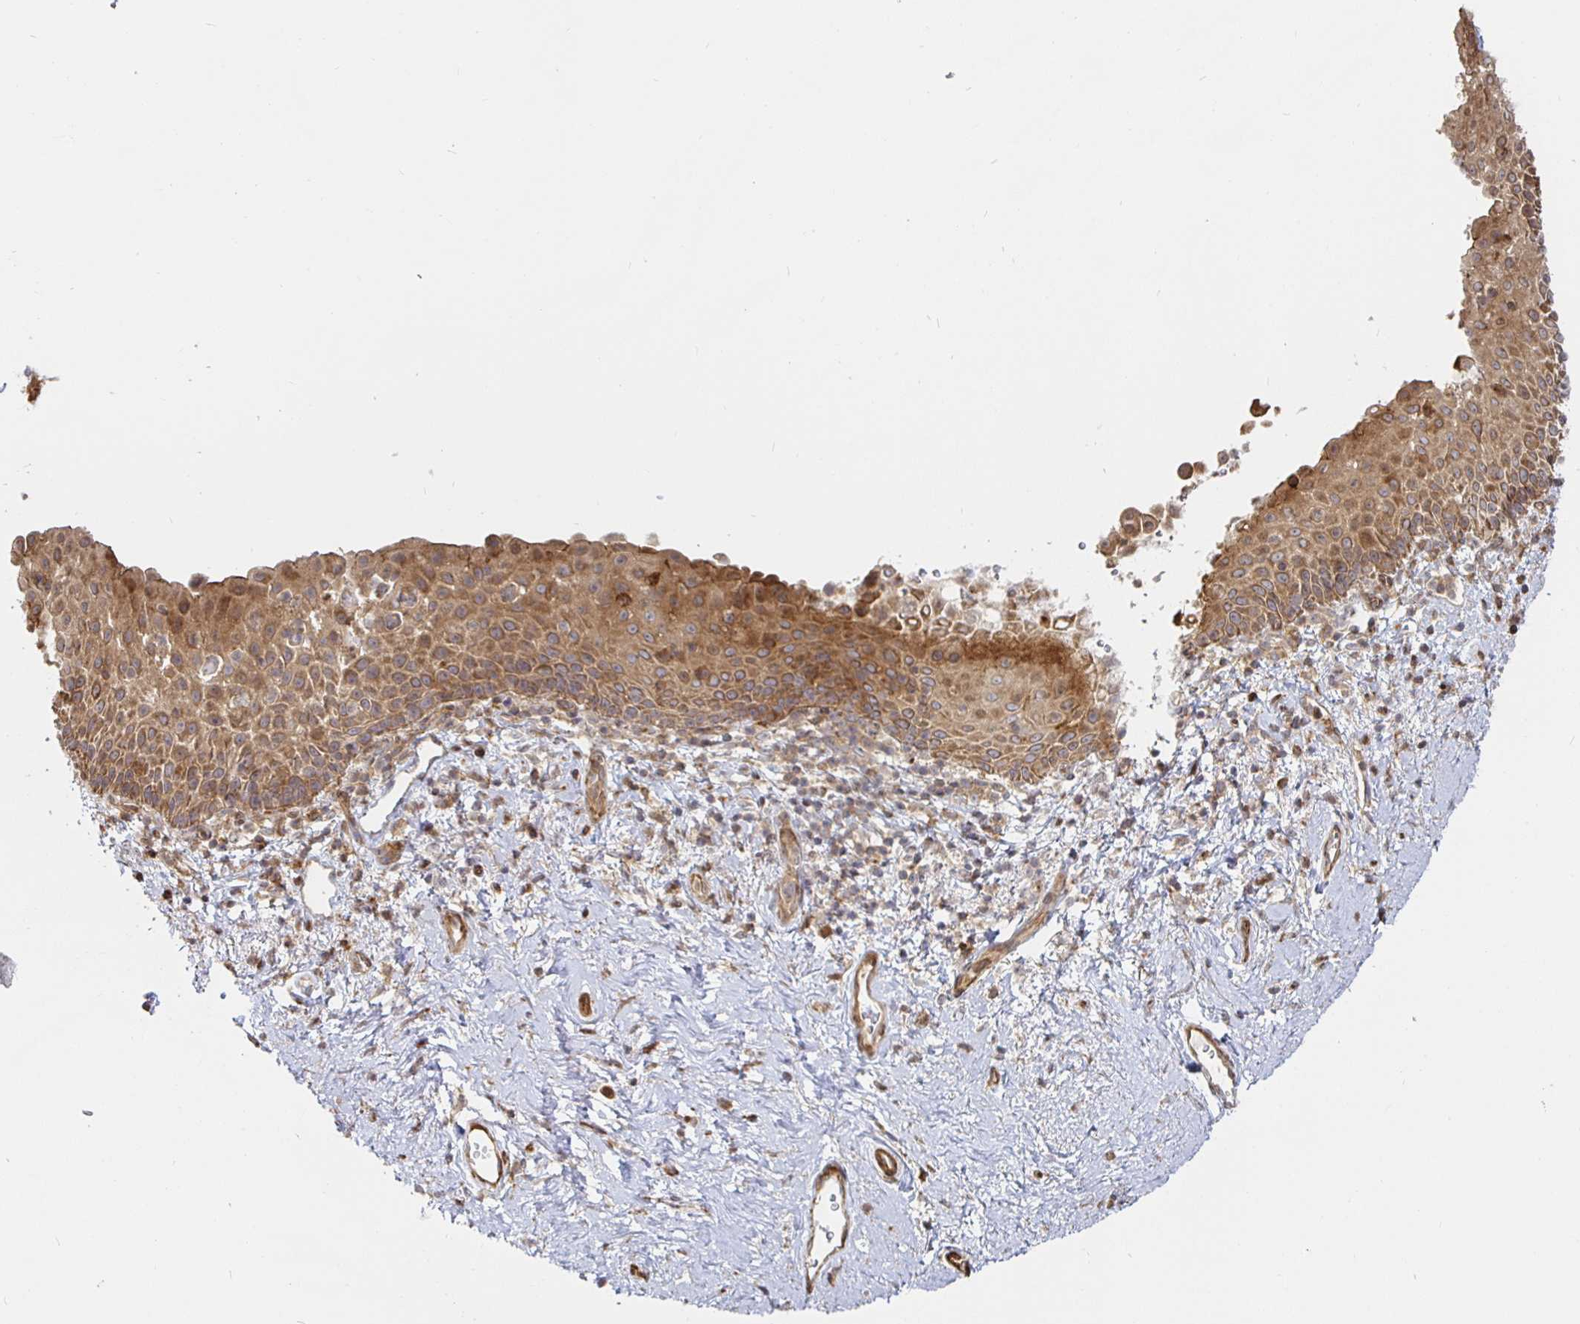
{"staining": {"intensity": "moderate", "quantity": ">75%", "location": "cytoplasmic/membranous"}, "tissue": "vagina", "cell_type": "Squamous epithelial cells", "image_type": "normal", "snomed": [{"axis": "morphology", "description": "Normal tissue, NOS"}, {"axis": "topography", "description": "Vagina"}], "caption": "Immunohistochemistry histopathology image of unremarkable vagina stained for a protein (brown), which shows medium levels of moderate cytoplasmic/membranous positivity in approximately >75% of squamous epithelial cells.", "gene": "STRAP", "patient": {"sex": "female", "age": 61}}